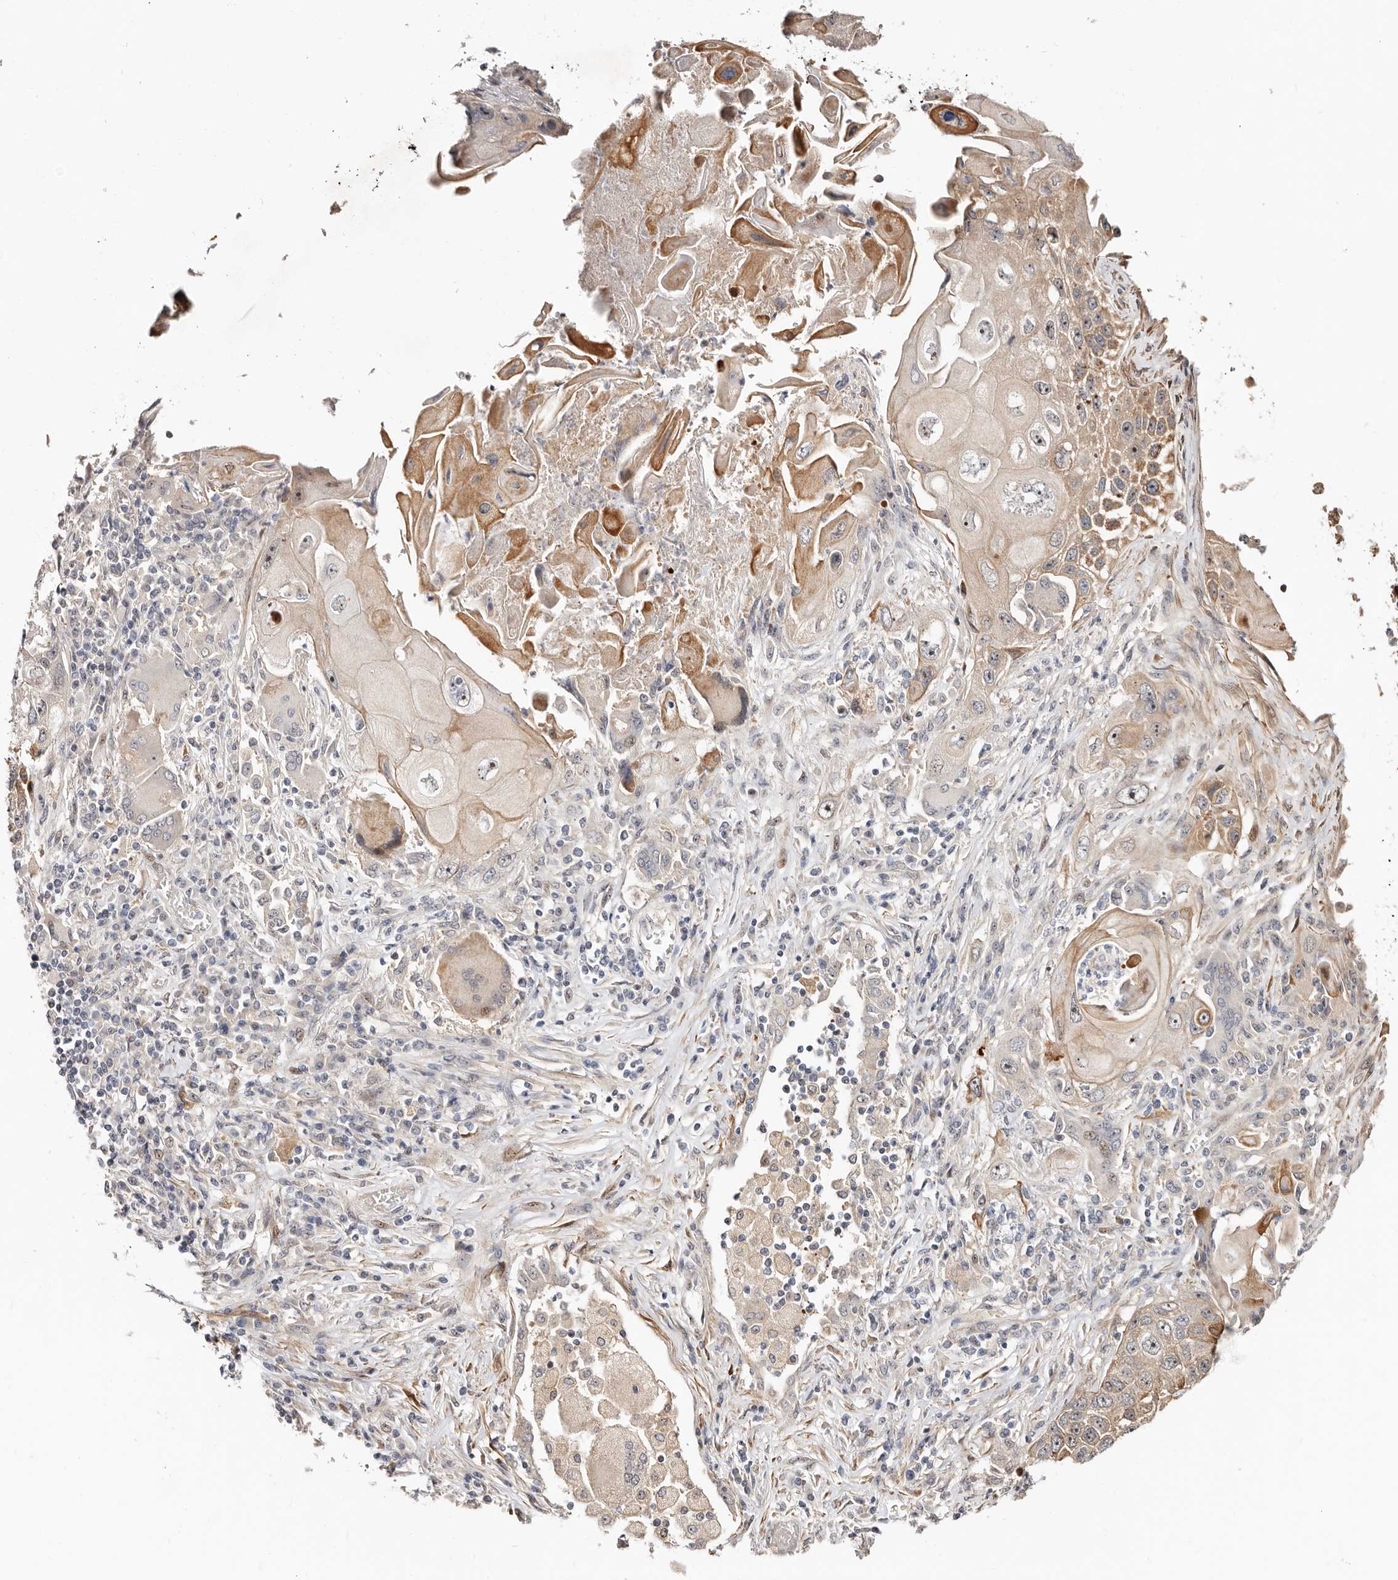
{"staining": {"intensity": "moderate", "quantity": "<25%", "location": "cytoplasmic/membranous"}, "tissue": "lung cancer", "cell_type": "Tumor cells", "image_type": "cancer", "snomed": [{"axis": "morphology", "description": "Squamous cell carcinoma, NOS"}, {"axis": "topography", "description": "Lung"}], "caption": "A high-resolution histopathology image shows immunohistochemistry (IHC) staining of lung cancer (squamous cell carcinoma), which exhibits moderate cytoplasmic/membranous expression in approximately <25% of tumor cells. The staining was performed using DAB, with brown indicating positive protein expression. Nuclei are stained blue with hematoxylin.", "gene": "ODF2L", "patient": {"sex": "male", "age": 61}}